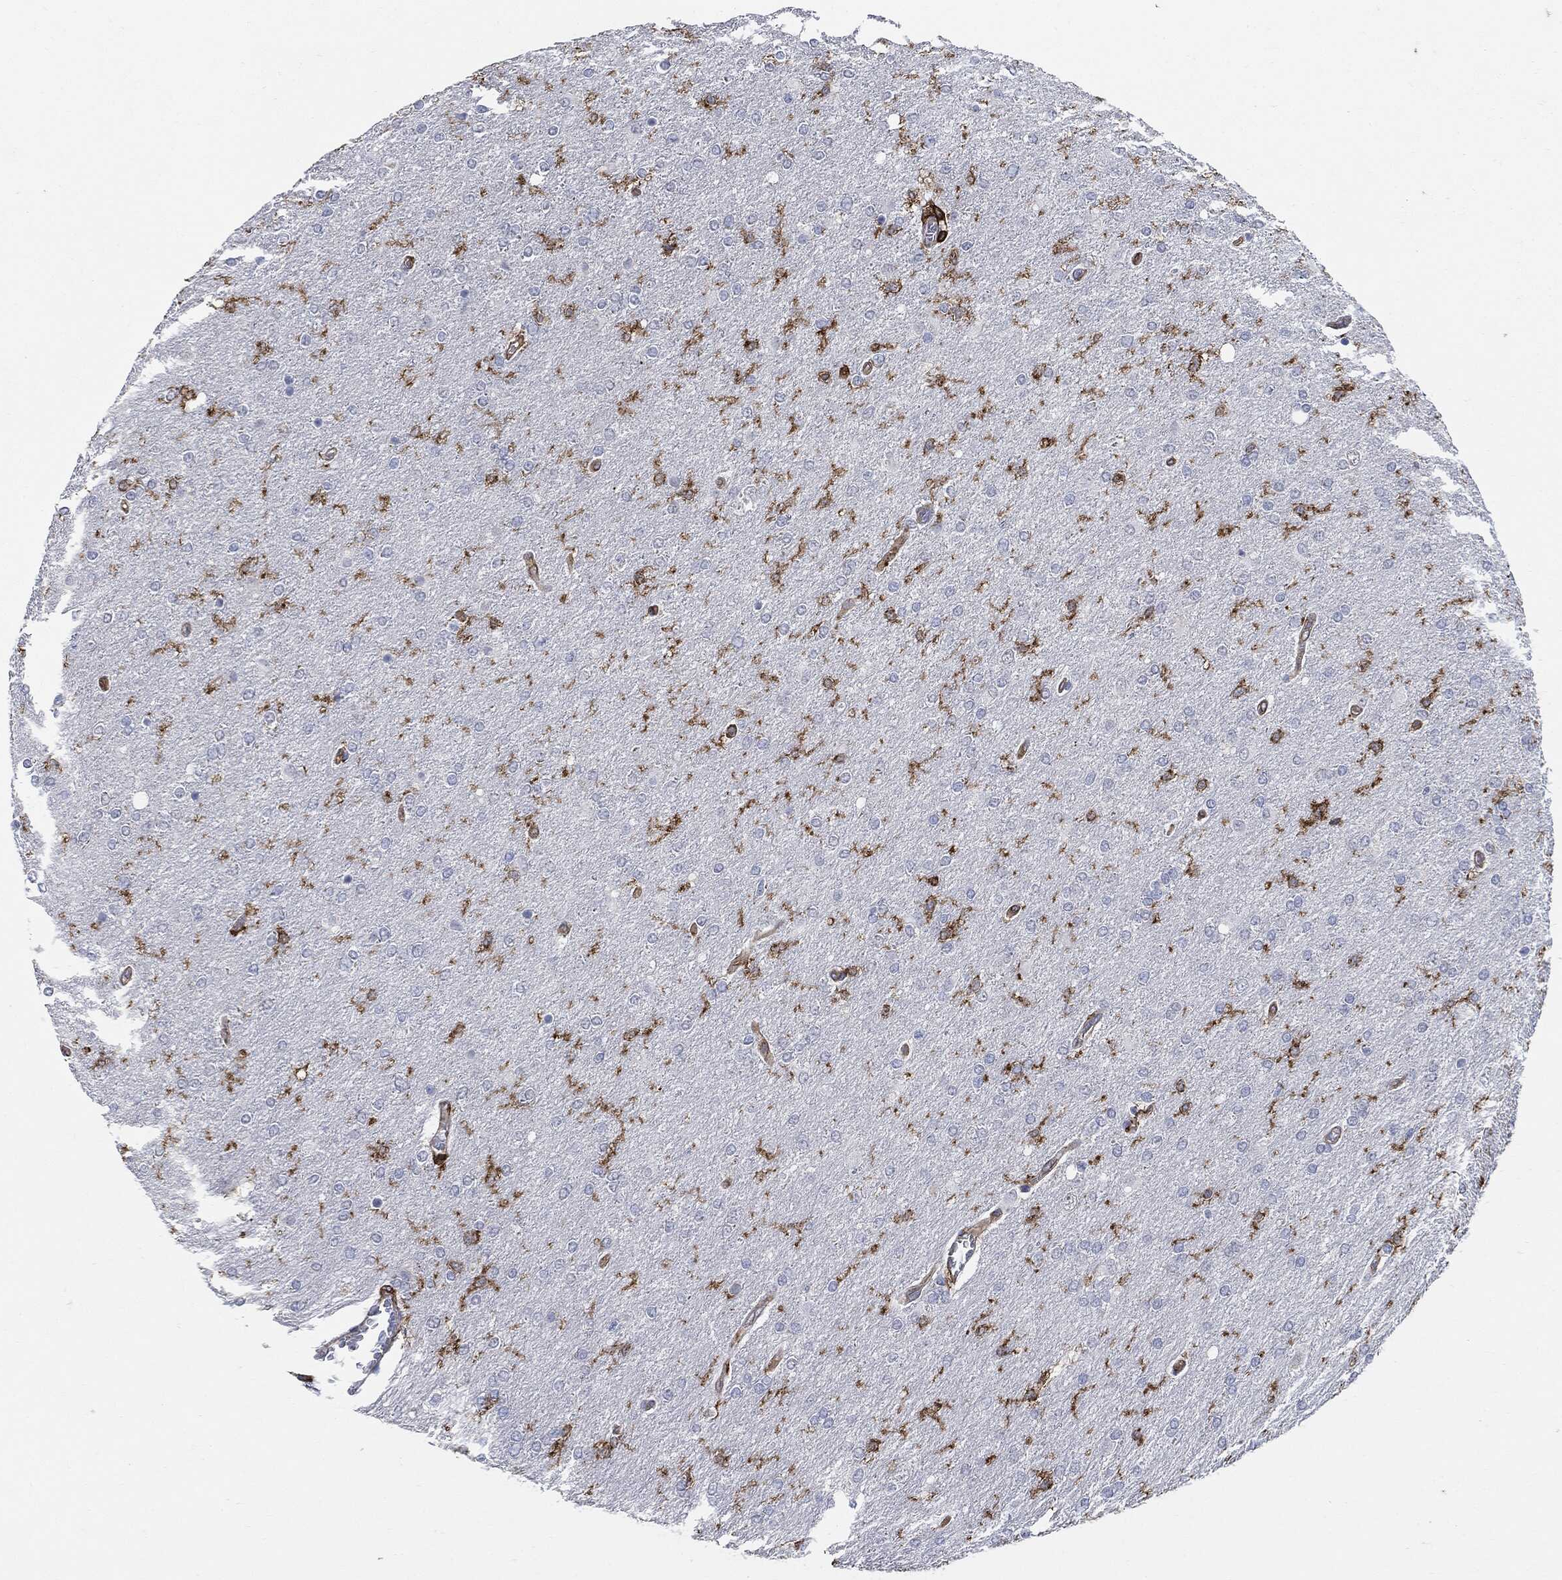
{"staining": {"intensity": "negative", "quantity": "none", "location": "none"}, "tissue": "glioma", "cell_type": "Tumor cells", "image_type": "cancer", "snomed": [{"axis": "morphology", "description": "Glioma, malignant, High grade"}, {"axis": "topography", "description": "Cerebral cortex"}], "caption": "Tumor cells are negative for protein expression in human malignant glioma (high-grade).", "gene": "PTPRC", "patient": {"sex": "male", "age": 70}}